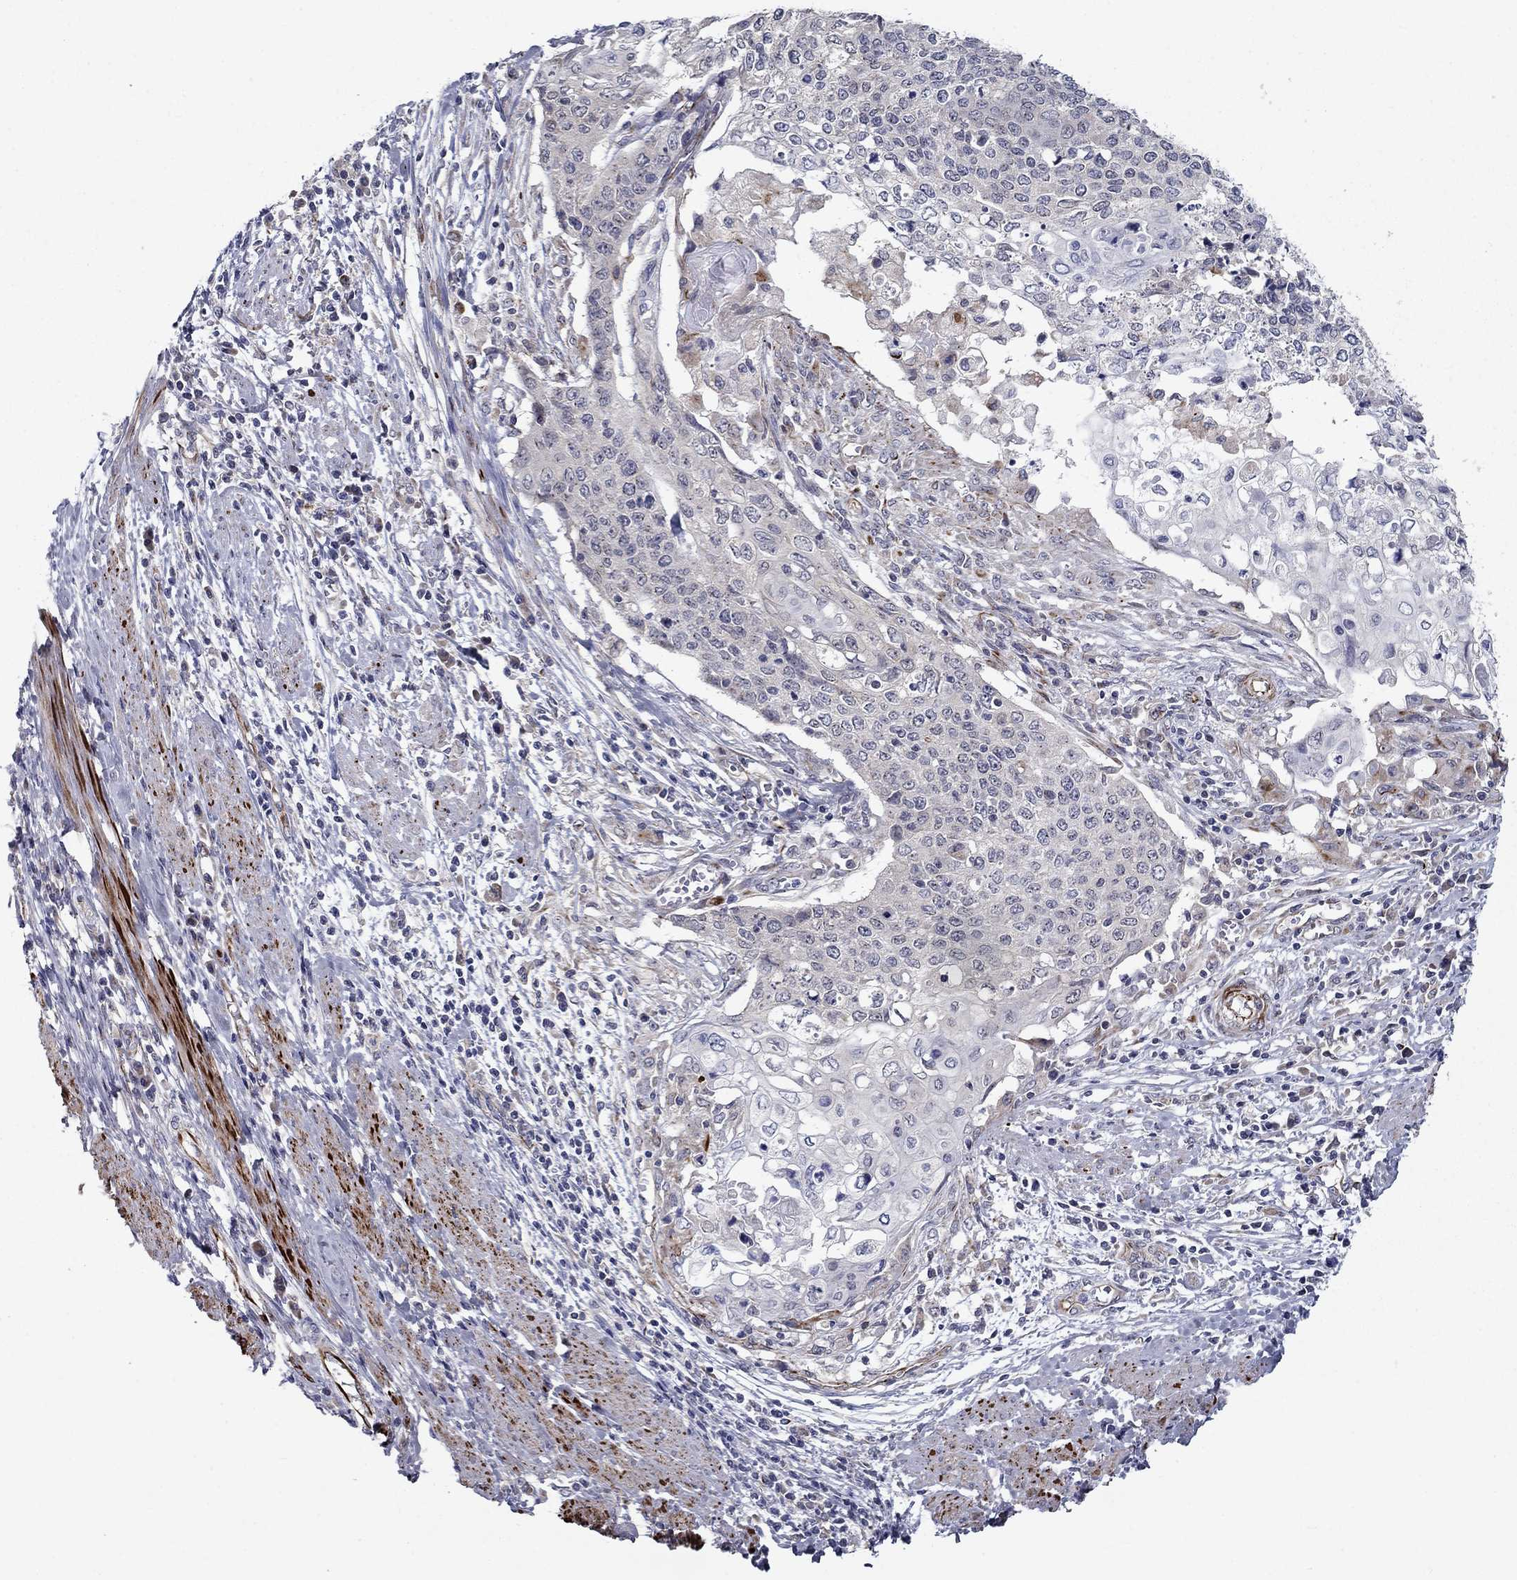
{"staining": {"intensity": "negative", "quantity": "none", "location": "none"}, "tissue": "cervical cancer", "cell_type": "Tumor cells", "image_type": "cancer", "snomed": [{"axis": "morphology", "description": "Squamous cell carcinoma, NOS"}, {"axis": "topography", "description": "Cervix"}], "caption": "This is an immunohistochemistry micrograph of human cervical cancer (squamous cell carcinoma). There is no expression in tumor cells.", "gene": "LACTB2", "patient": {"sex": "female", "age": 39}}